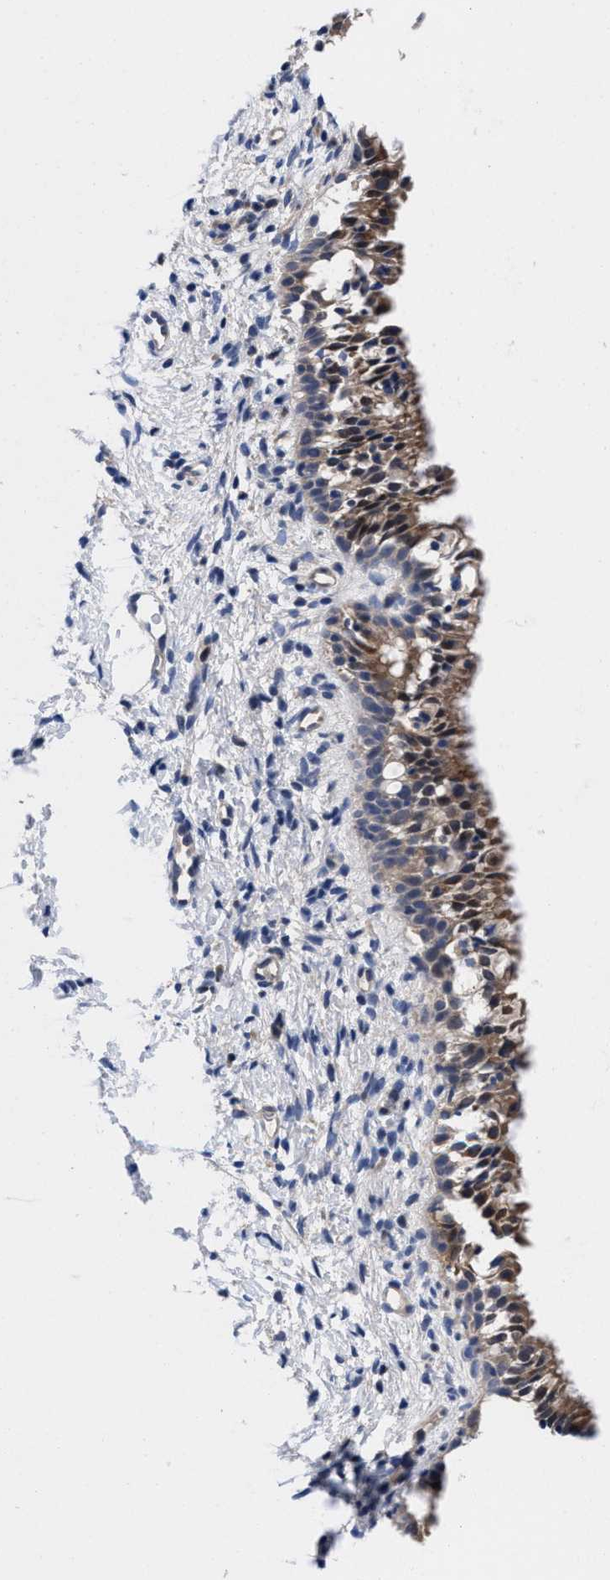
{"staining": {"intensity": "moderate", "quantity": "<25%", "location": "cytoplasmic/membranous"}, "tissue": "cervix", "cell_type": "Glandular cells", "image_type": "normal", "snomed": [{"axis": "morphology", "description": "Normal tissue, NOS"}, {"axis": "topography", "description": "Cervix"}], "caption": "Immunohistochemical staining of unremarkable human cervix reveals low levels of moderate cytoplasmic/membranous expression in approximately <25% of glandular cells. The staining was performed using DAB, with brown indicating positive protein expression. Nuclei are stained blue with hematoxylin.", "gene": "TXNDC17", "patient": {"sex": "female", "age": 72}}